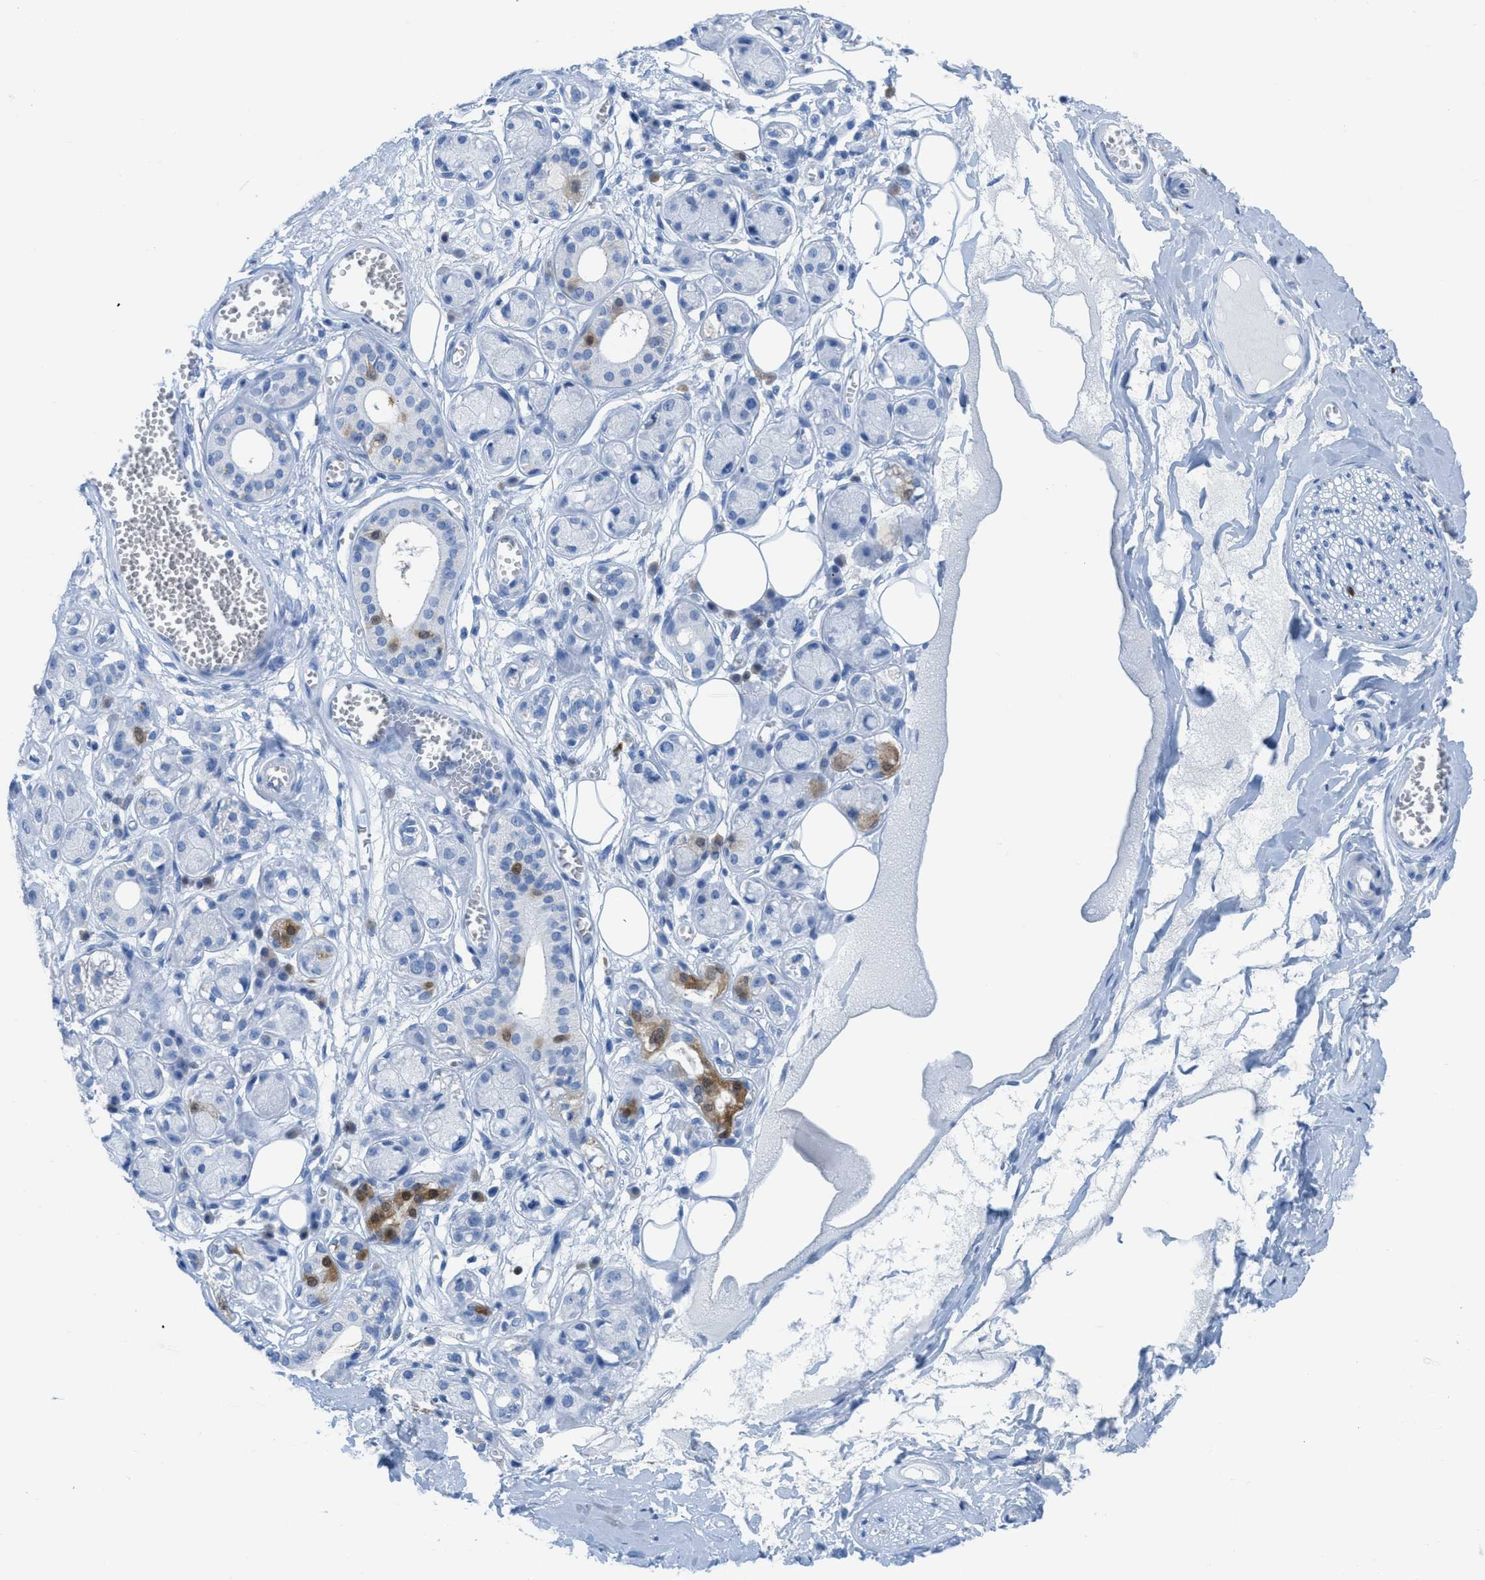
{"staining": {"intensity": "negative", "quantity": "none", "location": "none"}, "tissue": "adipose tissue", "cell_type": "Adipocytes", "image_type": "normal", "snomed": [{"axis": "morphology", "description": "Normal tissue, NOS"}, {"axis": "morphology", "description": "Inflammation, NOS"}, {"axis": "topography", "description": "Salivary gland"}, {"axis": "topography", "description": "Peripheral nerve tissue"}], "caption": "Normal adipose tissue was stained to show a protein in brown. There is no significant positivity in adipocytes.", "gene": "CDKN2A", "patient": {"sex": "female", "age": 75}}